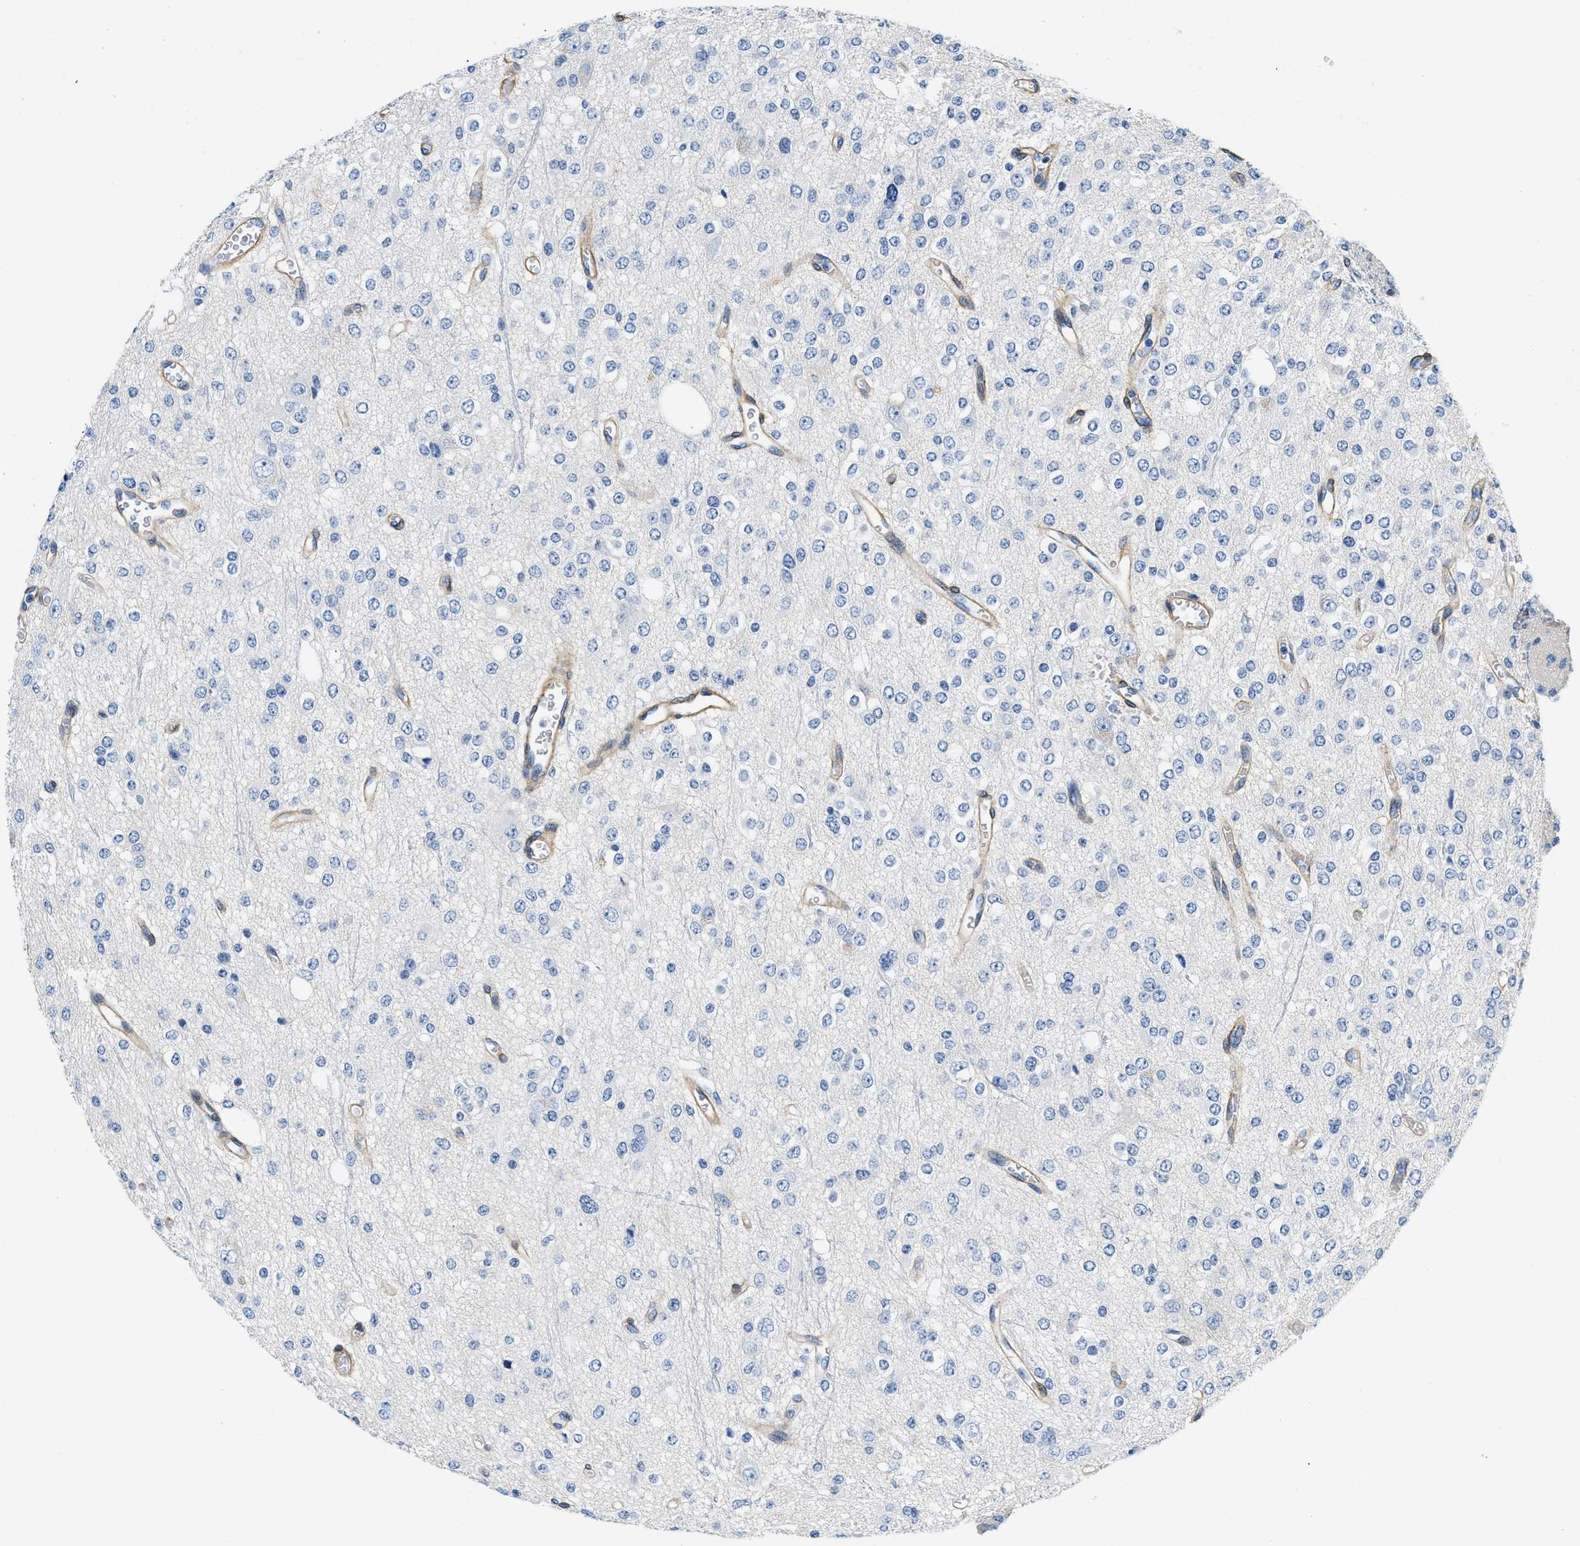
{"staining": {"intensity": "negative", "quantity": "none", "location": "none"}, "tissue": "glioma", "cell_type": "Tumor cells", "image_type": "cancer", "snomed": [{"axis": "morphology", "description": "Glioma, malignant, Low grade"}, {"axis": "topography", "description": "Brain"}], "caption": "Immunohistochemistry histopathology image of glioma stained for a protein (brown), which exhibits no staining in tumor cells. The staining is performed using DAB brown chromogen with nuclei counter-stained in using hematoxylin.", "gene": "PDGFRB", "patient": {"sex": "male", "age": 38}}